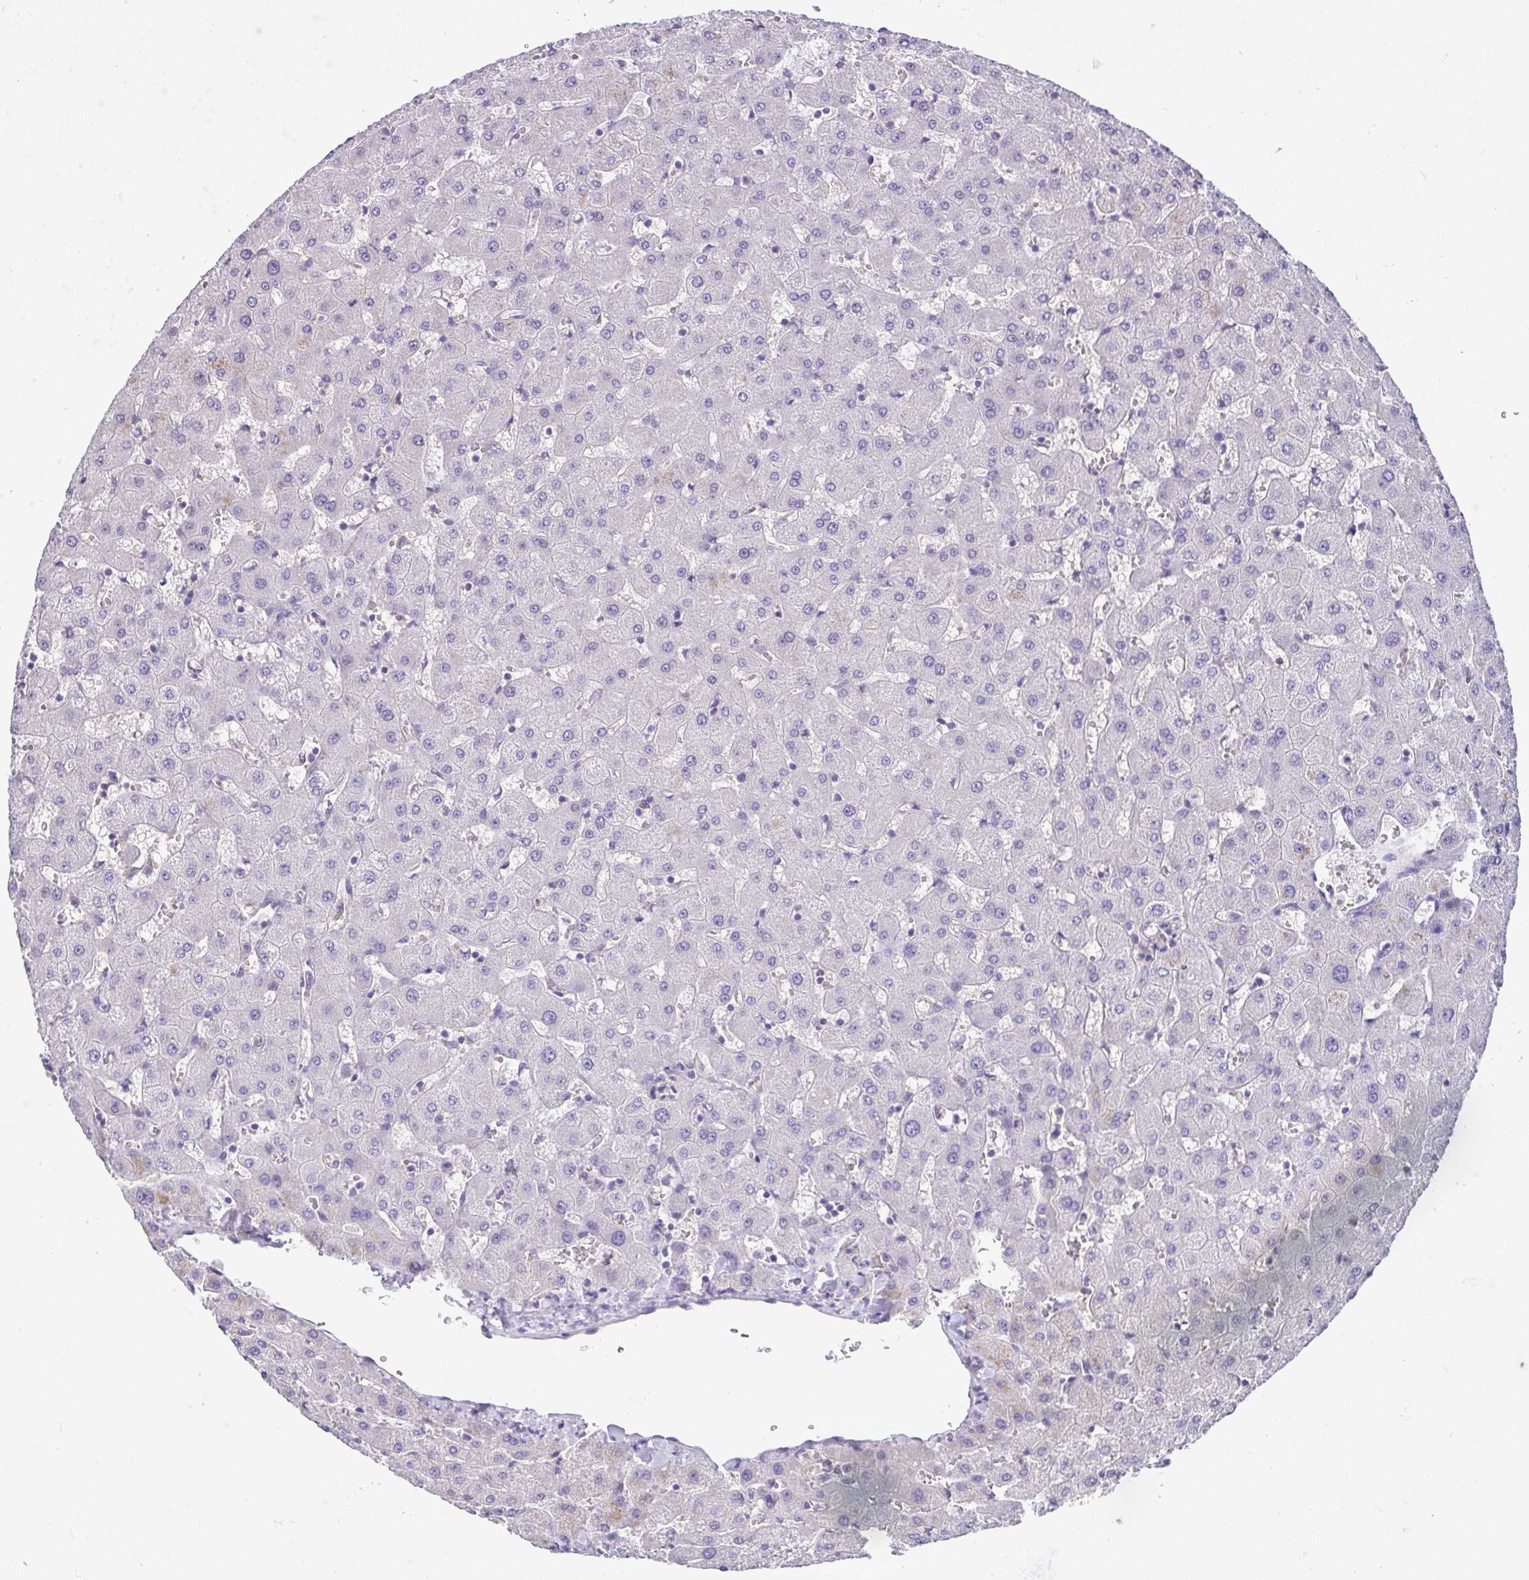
{"staining": {"intensity": "negative", "quantity": "none", "location": "none"}, "tissue": "liver", "cell_type": "Cholangiocytes", "image_type": "normal", "snomed": [{"axis": "morphology", "description": "Normal tissue, NOS"}, {"axis": "topography", "description": "Liver"}], "caption": "An immunohistochemistry (IHC) image of normal liver is shown. There is no staining in cholangiocytes of liver. (Stains: DAB (3,3'-diaminobenzidine) immunohistochemistry with hematoxylin counter stain, Microscopy: brightfield microscopy at high magnification).", "gene": "GLTPD2", "patient": {"sex": "female", "age": 63}}